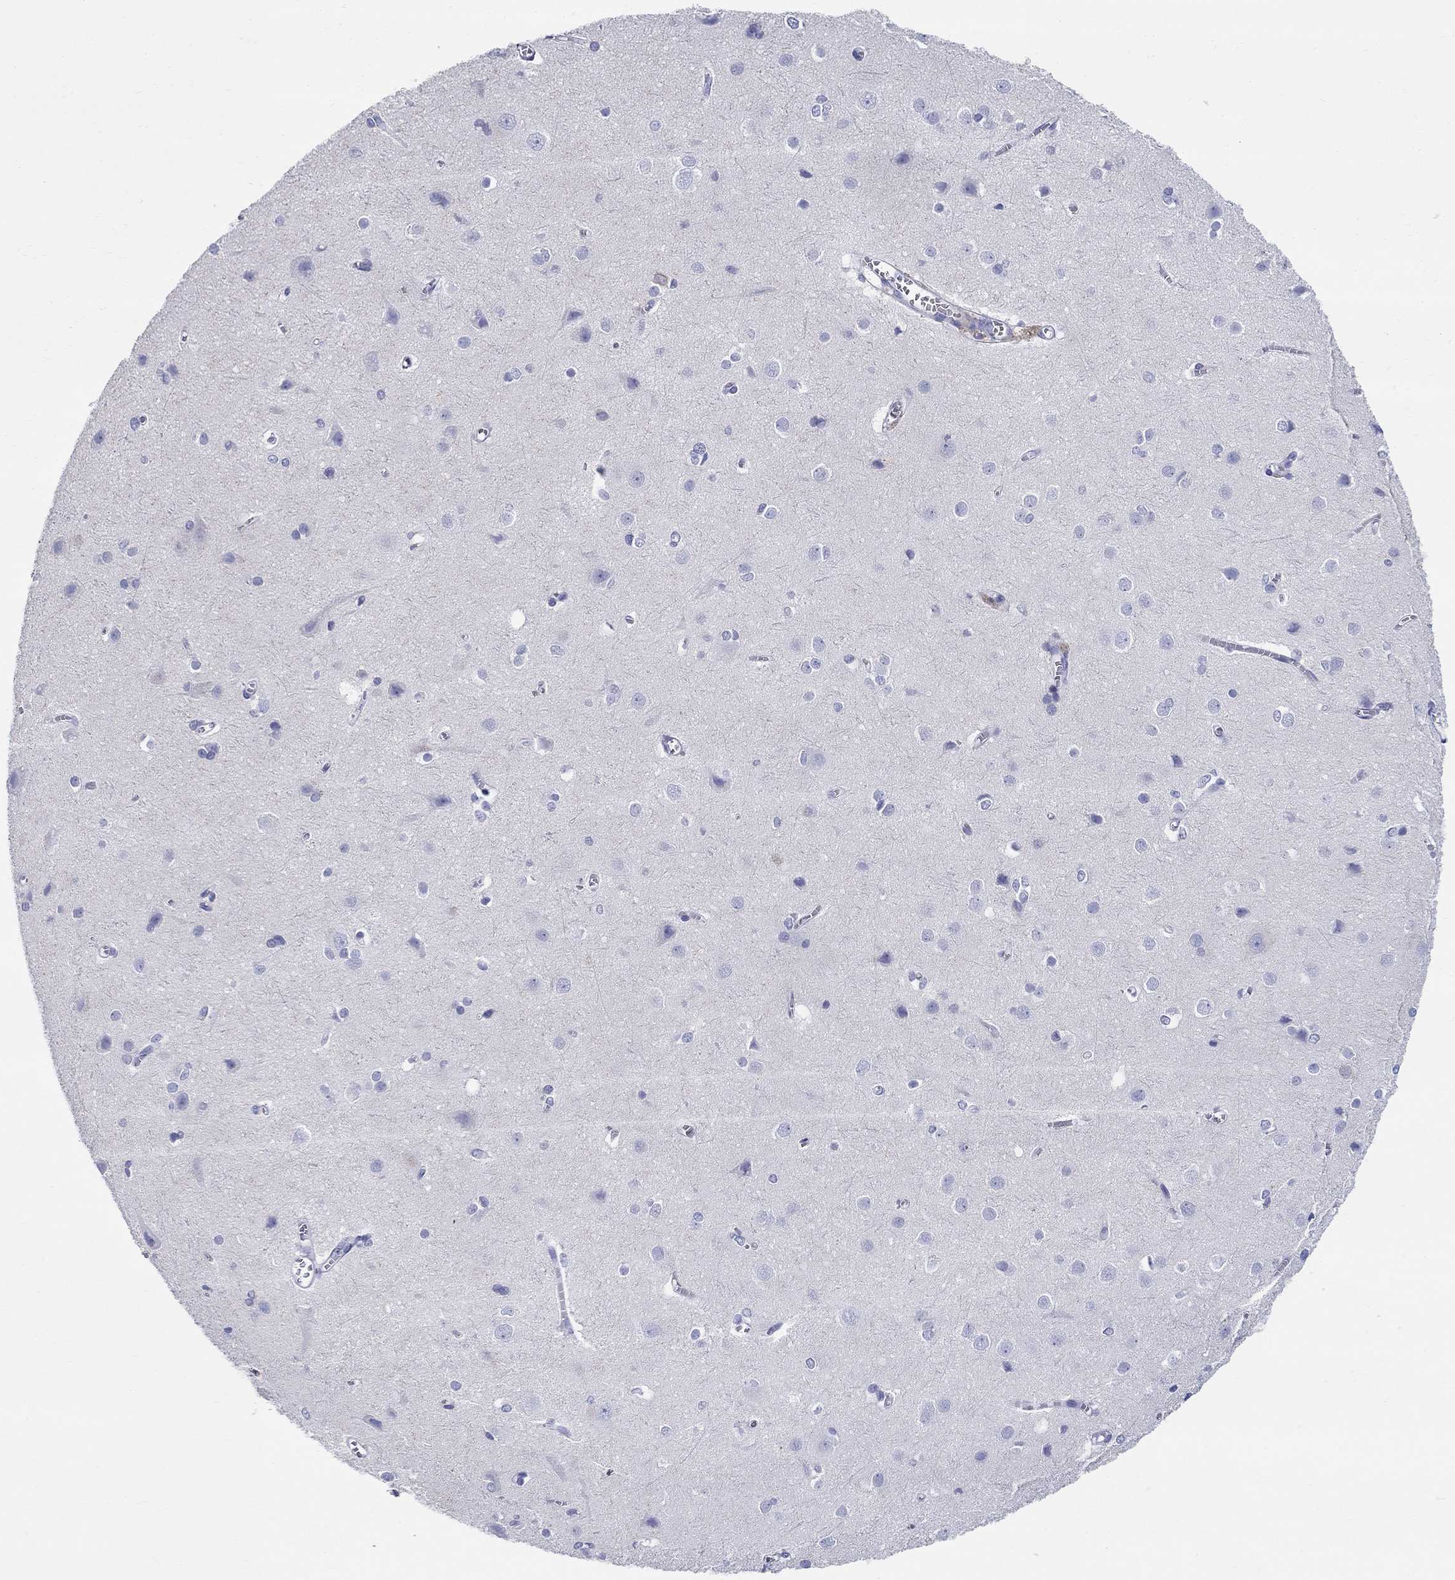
{"staining": {"intensity": "negative", "quantity": "none", "location": "none"}, "tissue": "cerebral cortex", "cell_type": "Endothelial cells", "image_type": "normal", "snomed": [{"axis": "morphology", "description": "Normal tissue, NOS"}, {"axis": "topography", "description": "Cerebral cortex"}], "caption": "High power microscopy image of an immunohistochemistry image of unremarkable cerebral cortex, revealing no significant positivity in endothelial cells.", "gene": "LAMP5", "patient": {"sex": "male", "age": 37}}